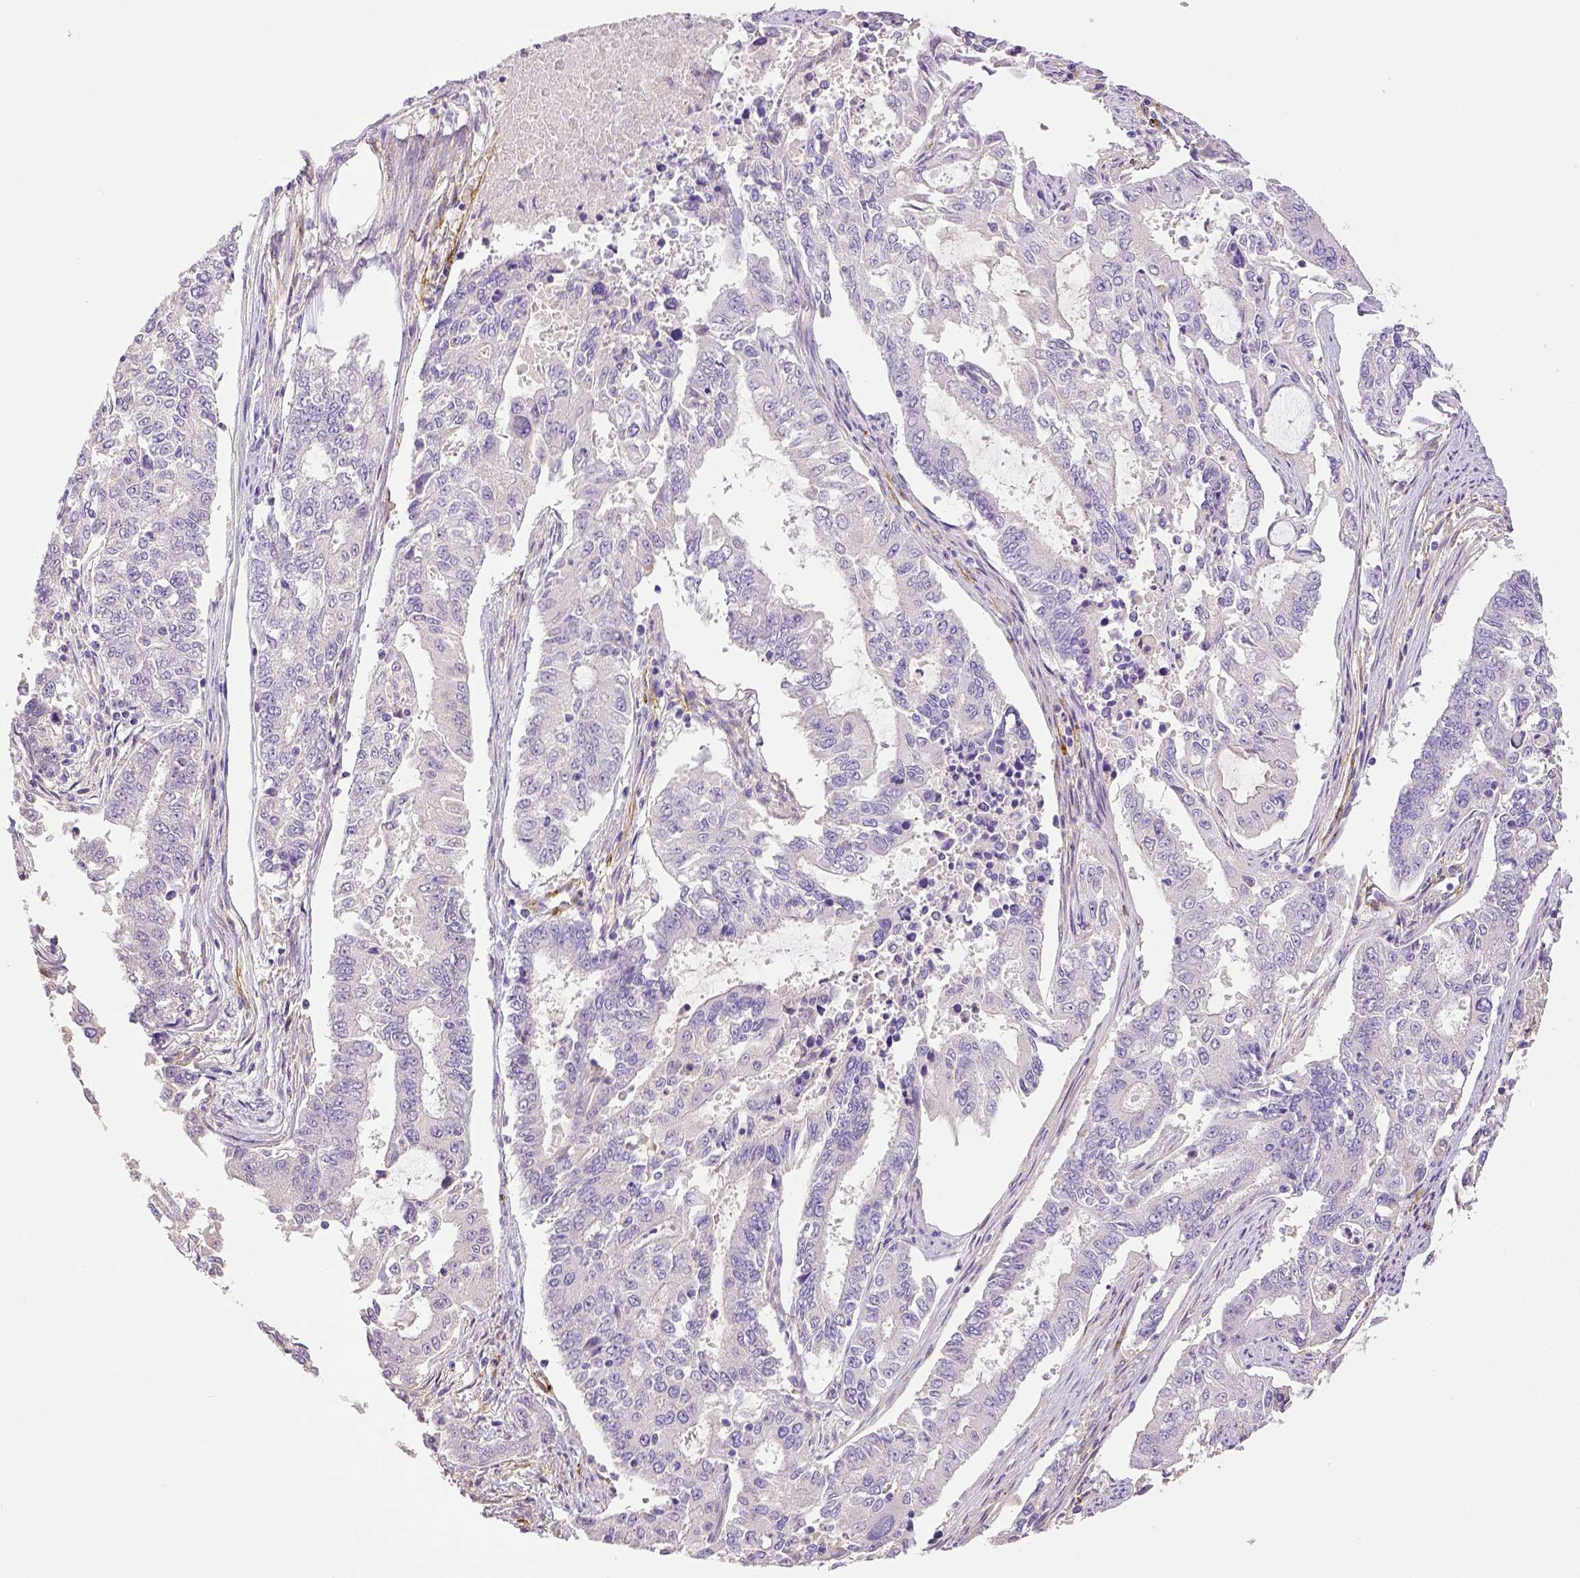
{"staining": {"intensity": "negative", "quantity": "none", "location": "none"}, "tissue": "endometrial cancer", "cell_type": "Tumor cells", "image_type": "cancer", "snomed": [{"axis": "morphology", "description": "Adenocarcinoma, NOS"}, {"axis": "topography", "description": "Uterus"}], "caption": "IHC of endometrial cancer (adenocarcinoma) shows no positivity in tumor cells.", "gene": "THY1", "patient": {"sex": "female", "age": 59}}